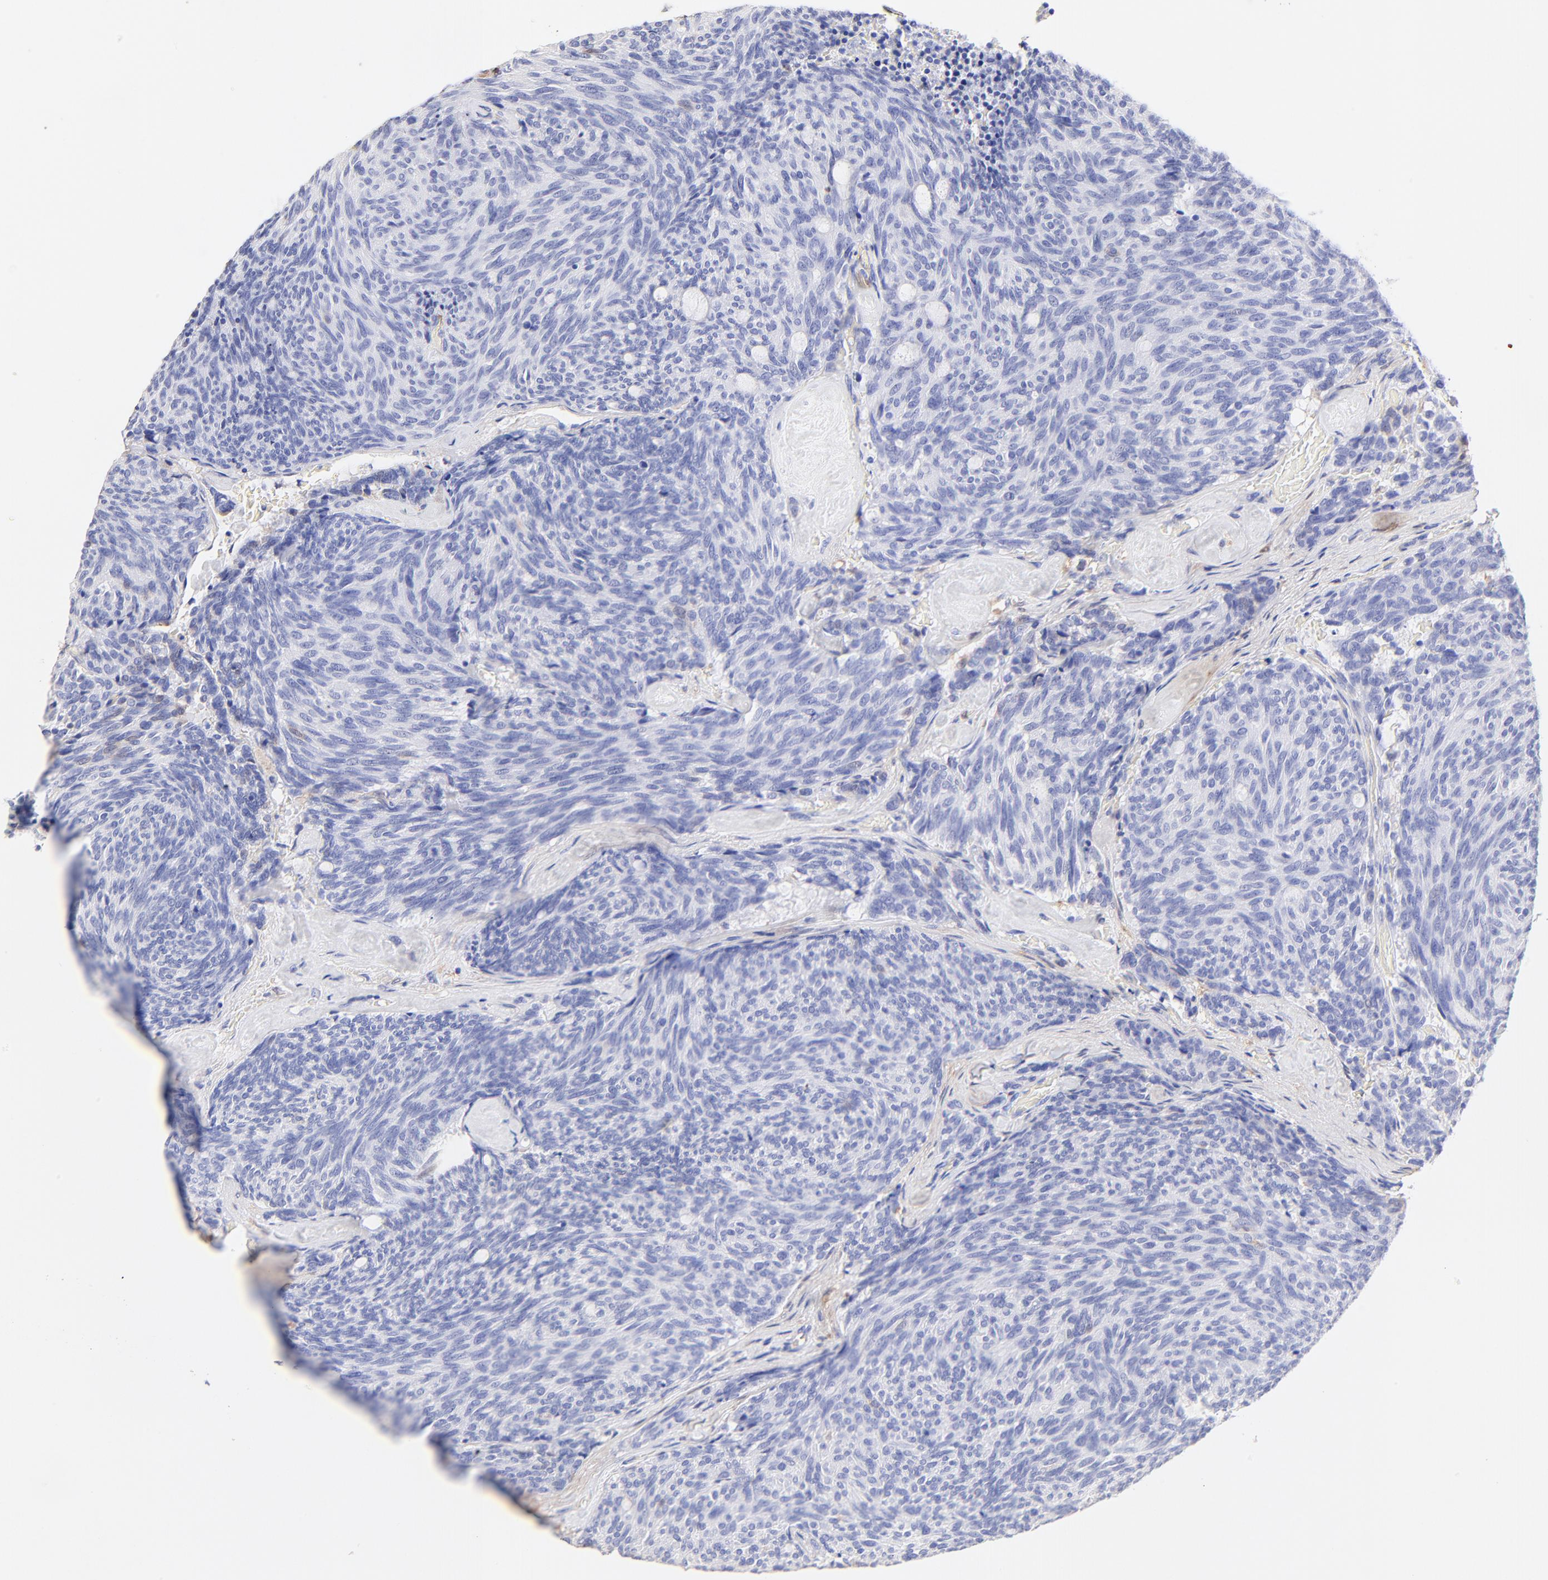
{"staining": {"intensity": "negative", "quantity": "none", "location": "none"}, "tissue": "carcinoid", "cell_type": "Tumor cells", "image_type": "cancer", "snomed": [{"axis": "morphology", "description": "Carcinoid, malignant, NOS"}, {"axis": "topography", "description": "Pancreas"}], "caption": "IHC of human carcinoid reveals no staining in tumor cells.", "gene": "ALDH1A1", "patient": {"sex": "female", "age": 54}}